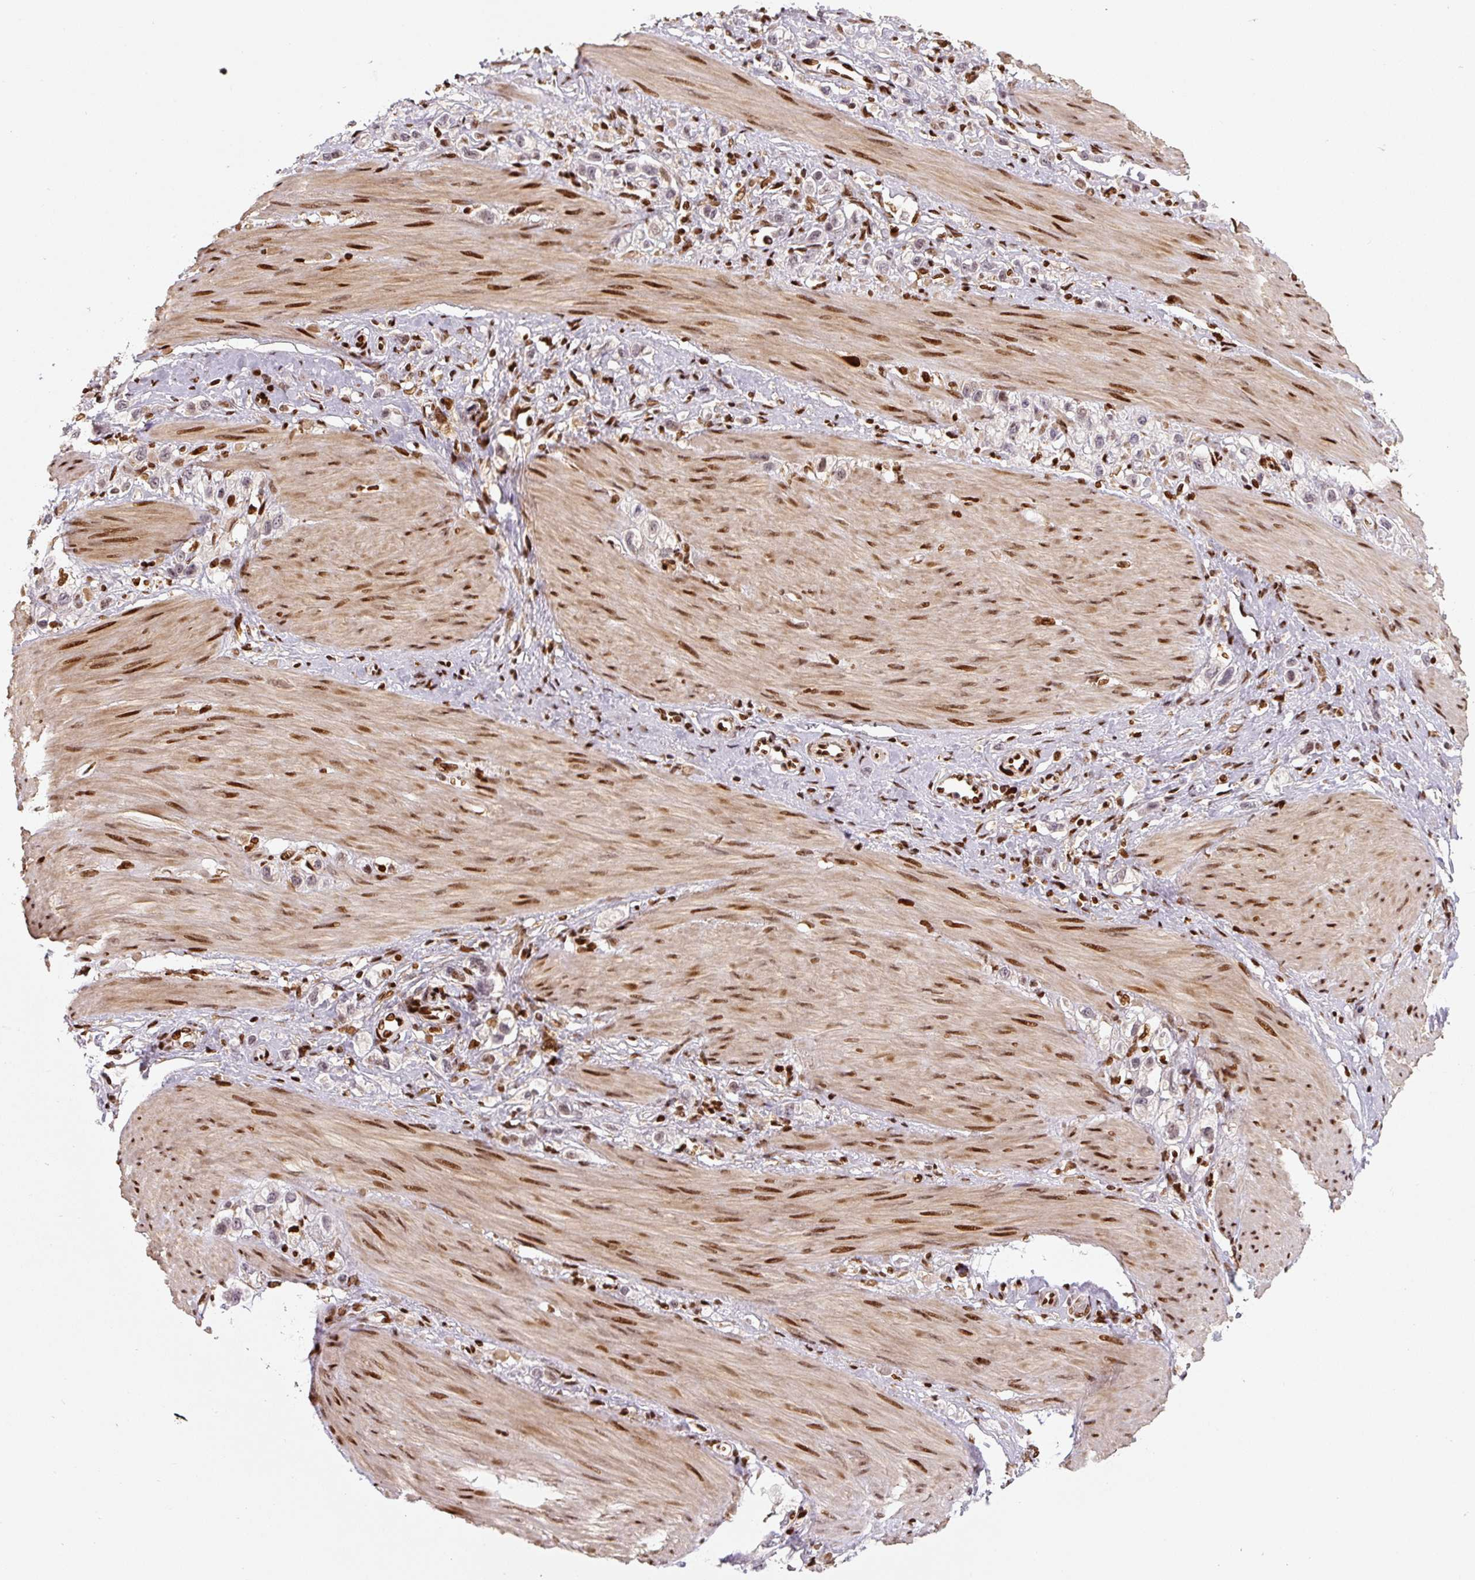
{"staining": {"intensity": "weak", "quantity": "<25%", "location": "nuclear"}, "tissue": "stomach cancer", "cell_type": "Tumor cells", "image_type": "cancer", "snomed": [{"axis": "morphology", "description": "Adenocarcinoma, NOS"}, {"axis": "topography", "description": "Stomach"}], "caption": "Human adenocarcinoma (stomach) stained for a protein using IHC exhibits no expression in tumor cells.", "gene": "PYDC2", "patient": {"sex": "female", "age": 65}}